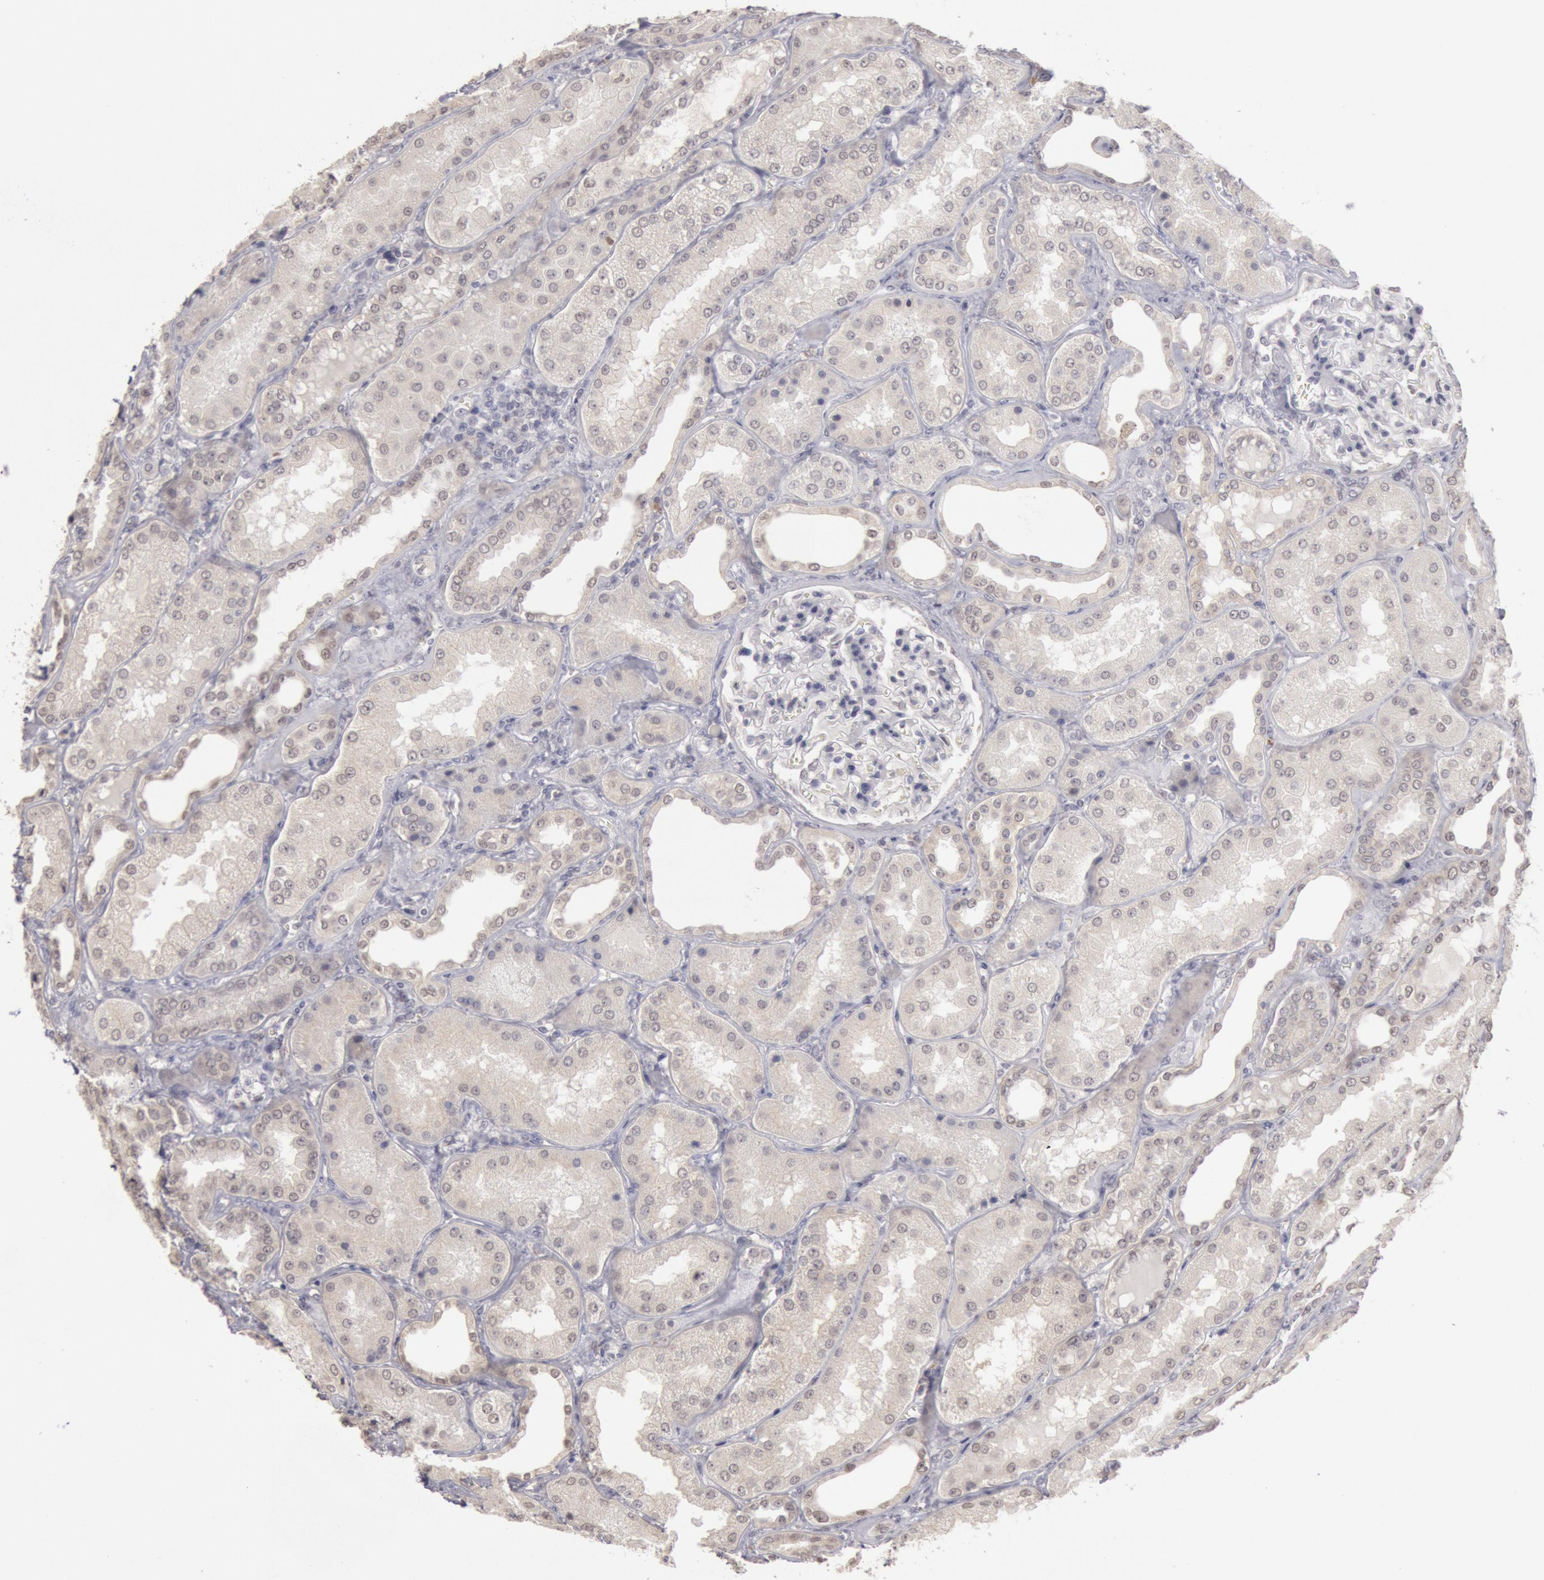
{"staining": {"intensity": "negative", "quantity": "none", "location": "none"}, "tissue": "kidney", "cell_type": "Cells in glomeruli", "image_type": "normal", "snomed": [{"axis": "morphology", "description": "Normal tissue, NOS"}, {"axis": "topography", "description": "Kidney"}], "caption": "Immunohistochemistry micrograph of unremarkable human kidney stained for a protein (brown), which demonstrates no staining in cells in glomeruli.", "gene": "RIMBP3B", "patient": {"sex": "female", "age": 56}}